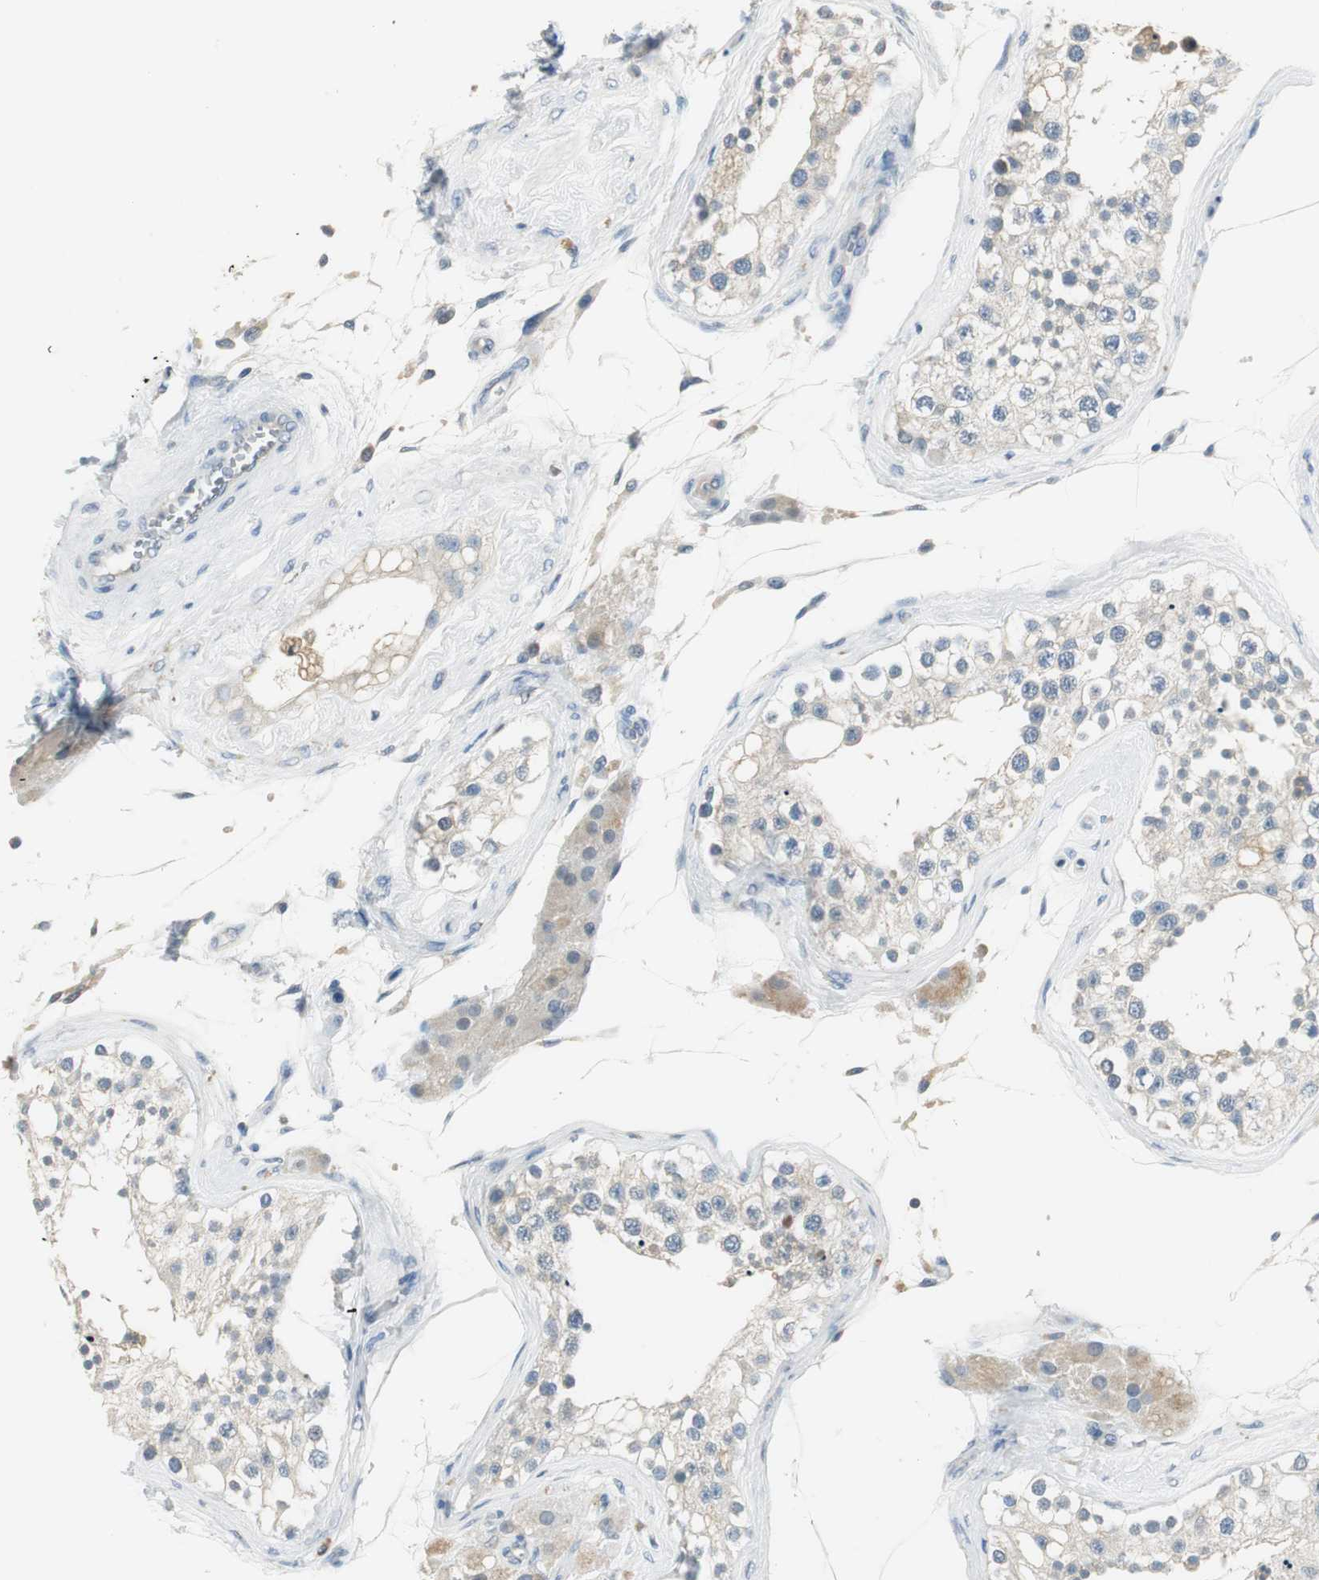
{"staining": {"intensity": "weak", "quantity": "<25%", "location": "cytoplasmic/membranous"}, "tissue": "testis", "cell_type": "Cells in seminiferous ducts", "image_type": "normal", "snomed": [{"axis": "morphology", "description": "Normal tissue, NOS"}, {"axis": "topography", "description": "Testis"}], "caption": "Testis stained for a protein using IHC exhibits no expression cells in seminiferous ducts.", "gene": "MSTO1", "patient": {"sex": "male", "age": 68}}